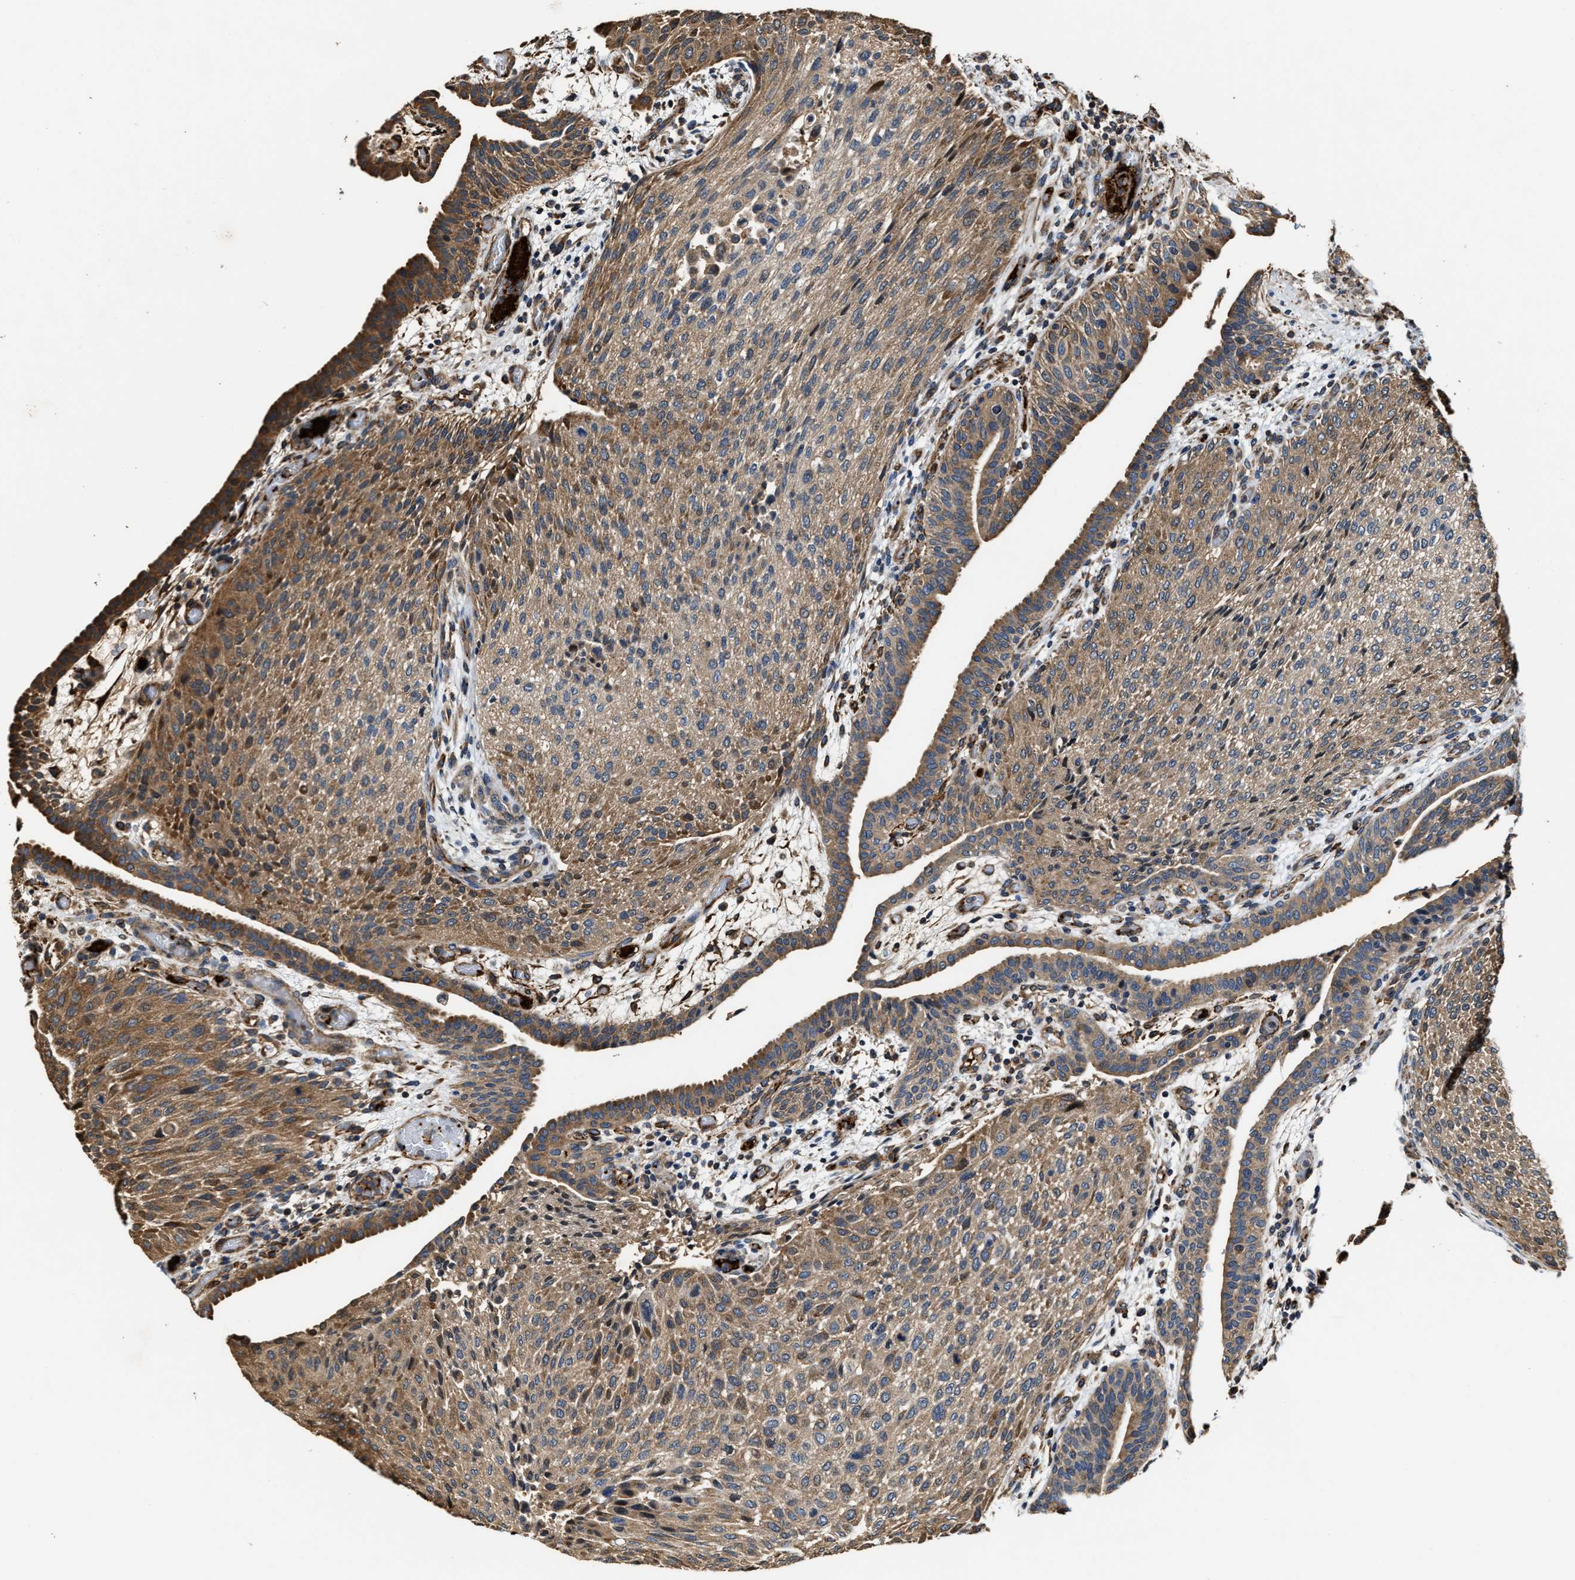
{"staining": {"intensity": "moderate", "quantity": ">75%", "location": "cytoplasmic/membranous"}, "tissue": "urothelial cancer", "cell_type": "Tumor cells", "image_type": "cancer", "snomed": [{"axis": "morphology", "description": "Urothelial carcinoma, Low grade"}, {"axis": "morphology", "description": "Urothelial carcinoma, High grade"}, {"axis": "topography", "description": "Urinary bladder"}], "caption": "Immunohistochemical staining of urothelial cancer reveals moderate cytoplasmic/membranous protein expression in approximately >75% of tumor cells.", "gene": "GFRA3", "patient": {"sex": "male", "age": 35}}